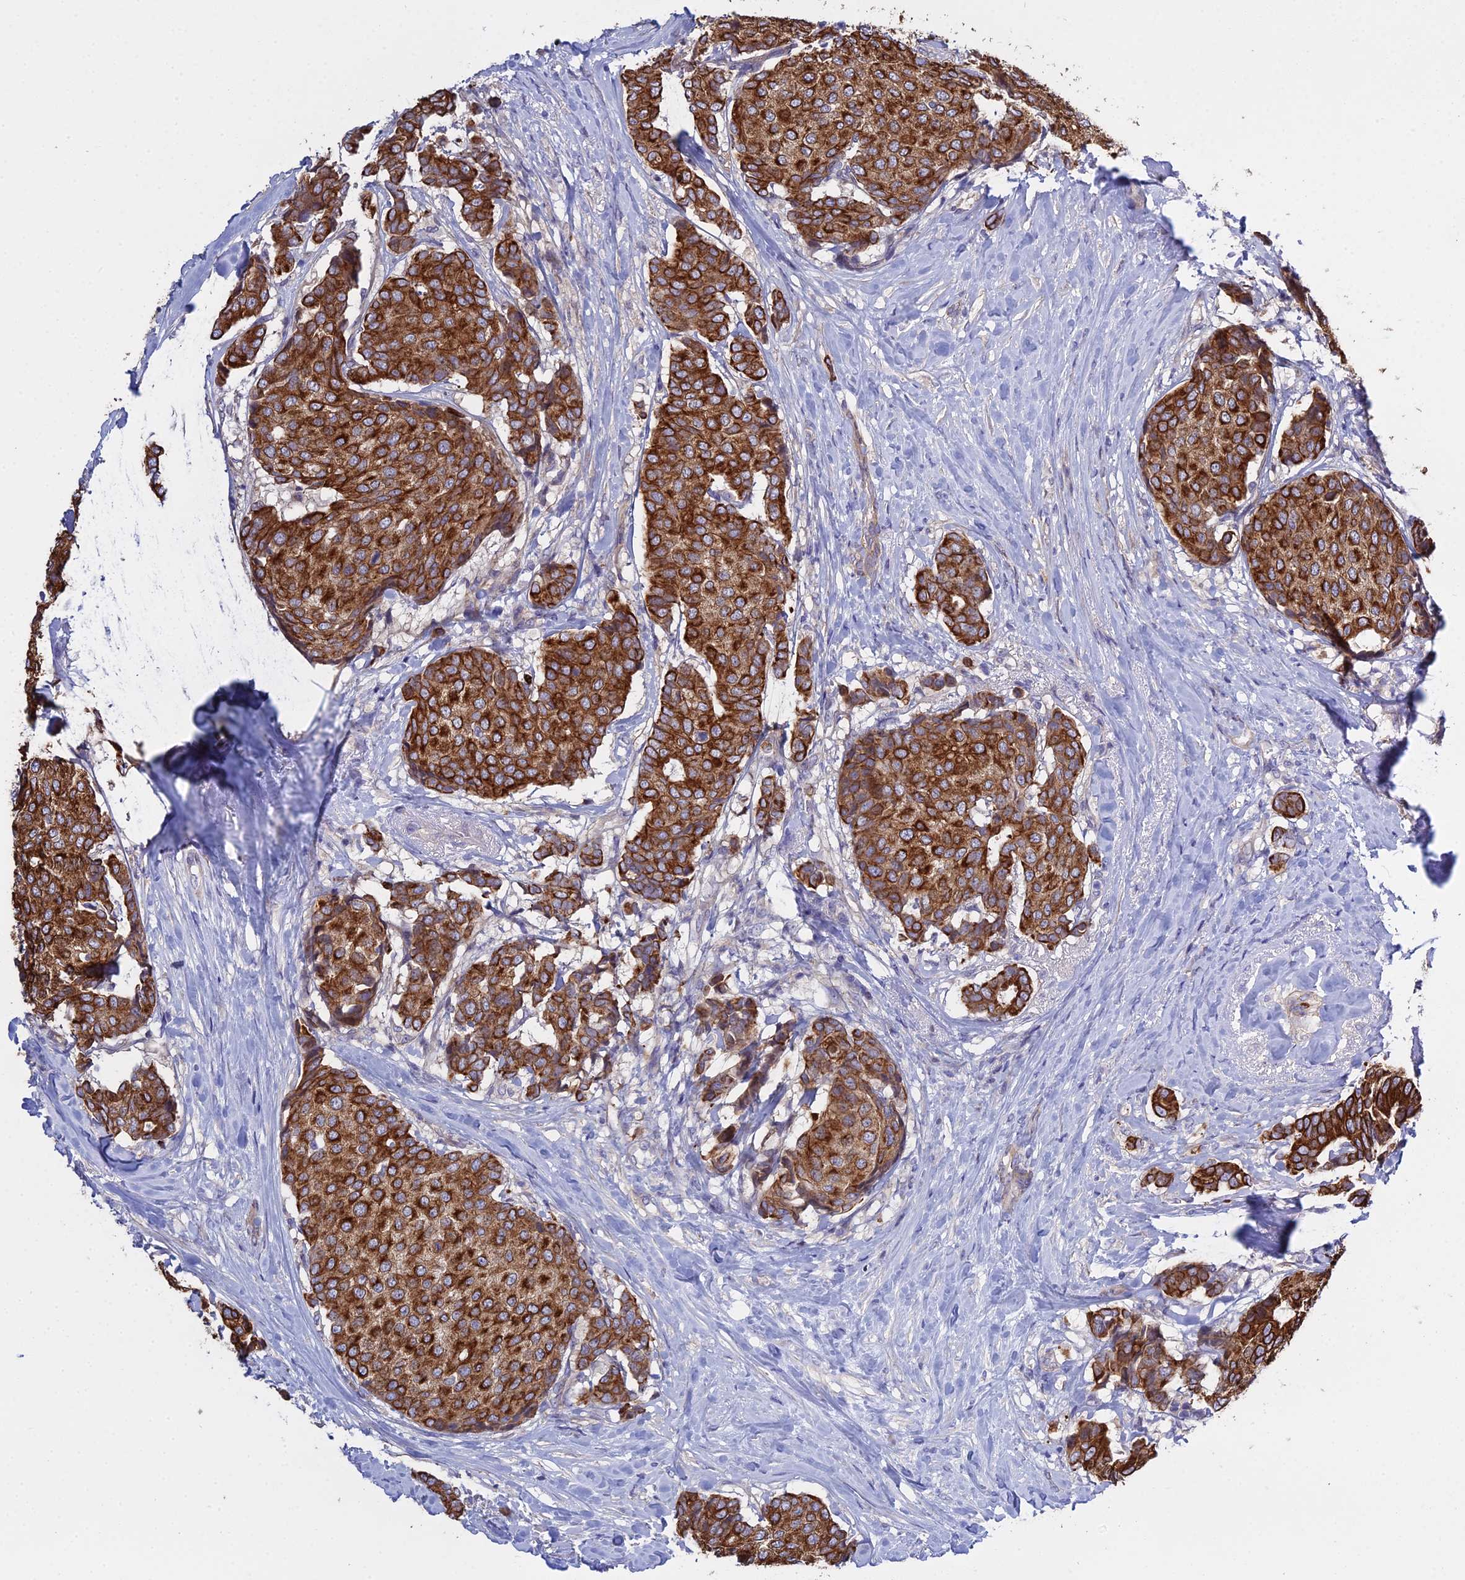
{"staining": {"intensity": "strong", "quantity": ">75%", "location": "cytoplasmic/membranous"}, "tissue": "breast cancer", "cell_type": "Tumor cells", "image_type": "cancer", "snomed": [{"axis": "morphology", "description": "Duct carcinoma"}, {"axis": "topography", "description": "Breast"}], "caption": "Immunohistochemistry histopathology image of human breast cancer stained for a protein (brown), which displays high levels of strong cytoplasmic/membranous staining in about >75% of tumor cells.", "gene": "LZTS2", "patient": {"sex": "female", "age": 75}}